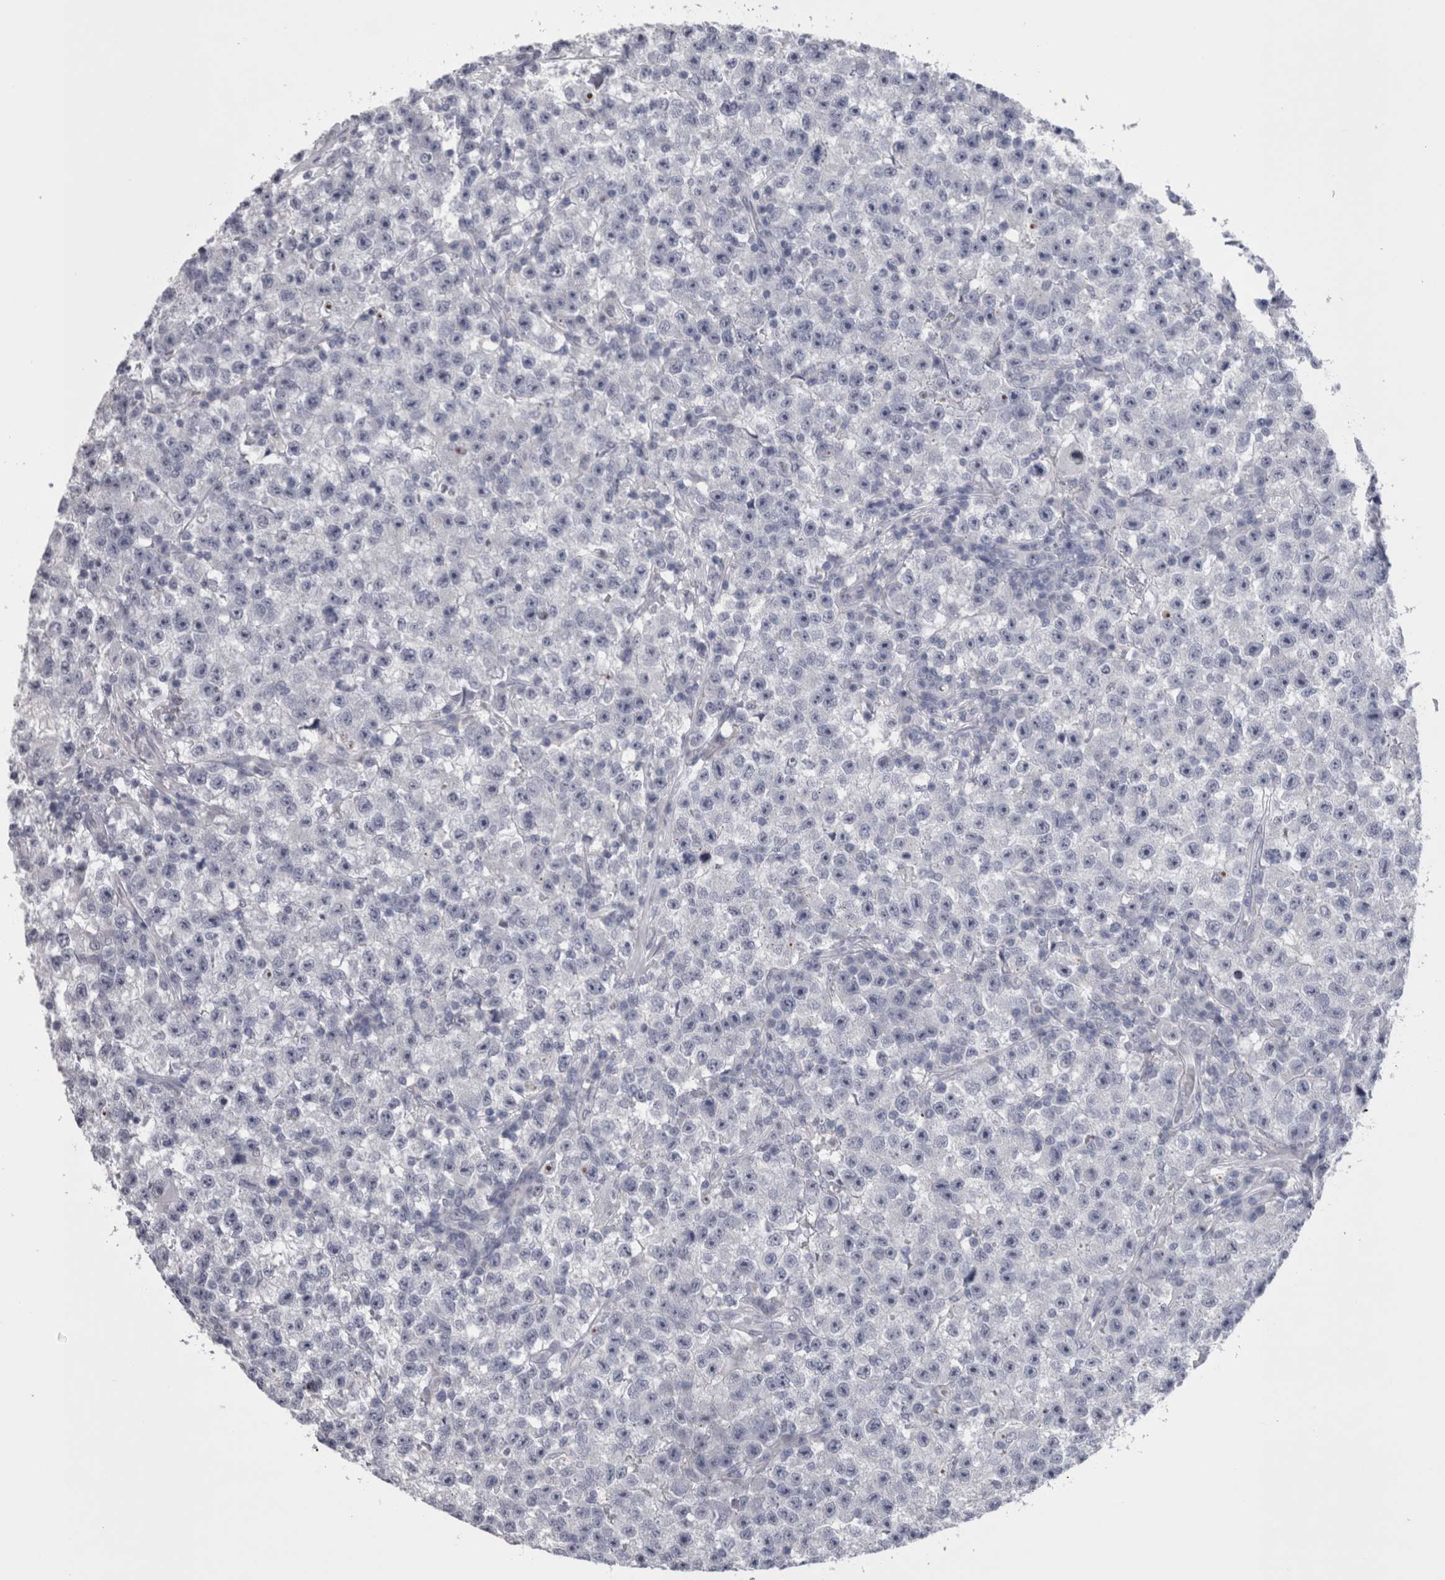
{"staining": {"intensity": "negative", "quantity": "none", "location": "none"}, "tissue": "testis cancer", "cell_type": "Tumor cells", "image_type": "cancer", "snomed": [{"axis": "morphology", "description": "Seminoma, NOS"}, {"axis": "topography", "description": "Testis"}], "caption": "The micrograph shows no significant expression in tumor cells of testis seminoma.", "gene": "PWP2", "patient": {"sex": "male", "age": 22}}